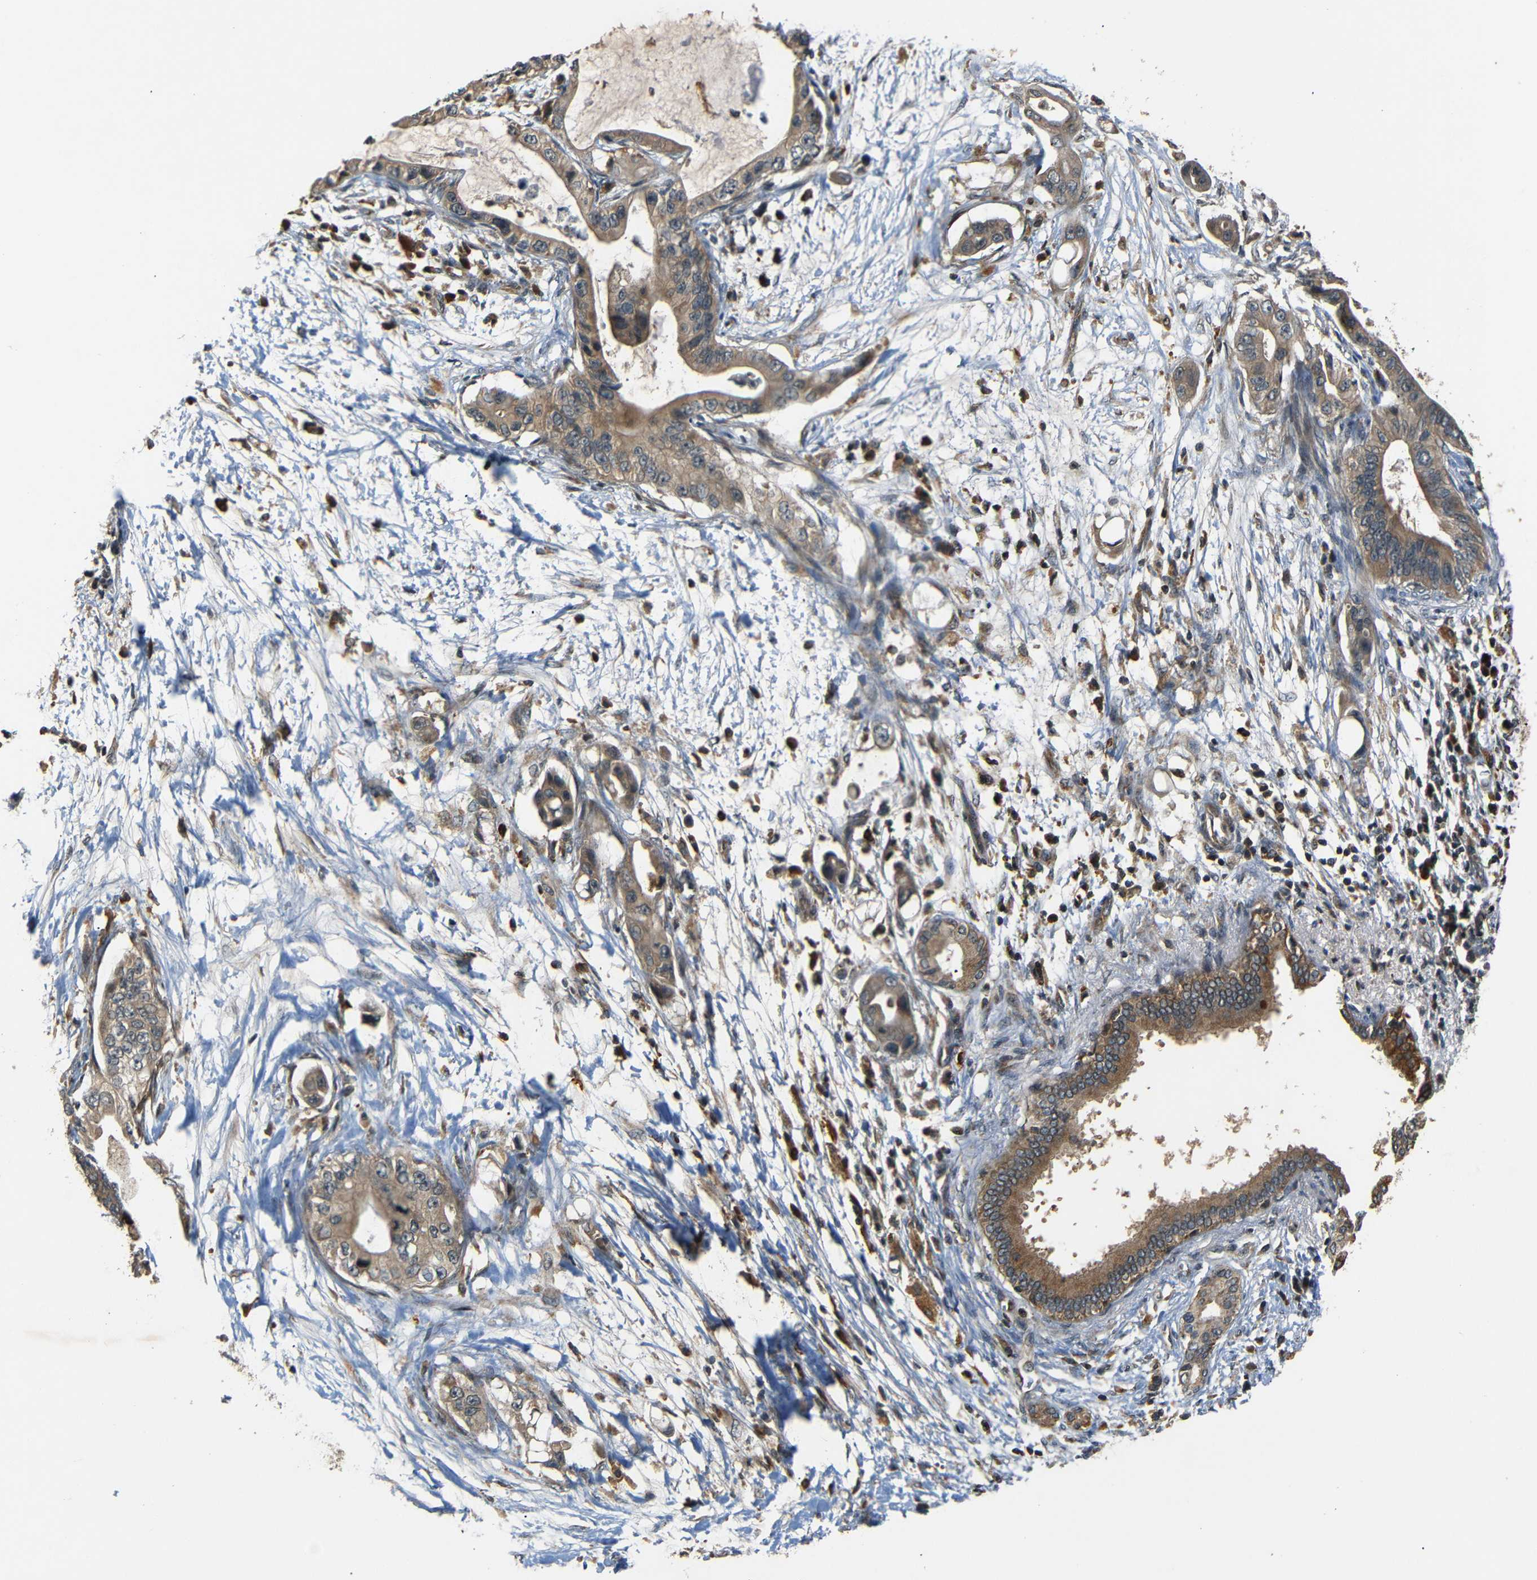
{"staining": {"intensity": "moderate", "quantity": ">75%", "location": "cytoplasmic/membranous"}, "tissue": "pancreatic cancer", "cell_type": "Tumor cells", "image_type": "cancer", "snomed": [{"axis": "morphology", "description": "Adenocarcinoma, NOS"}, {"axis": "topography", "description": "Pancreas"}], "caption": "Tumor cells display moderate cytoplasmic/membranous positivity in approximately >75% of cells in adenocarcinoma (pancreatic).", "gene": "TANK", "patient": {"sex": "male", "age": 77}}